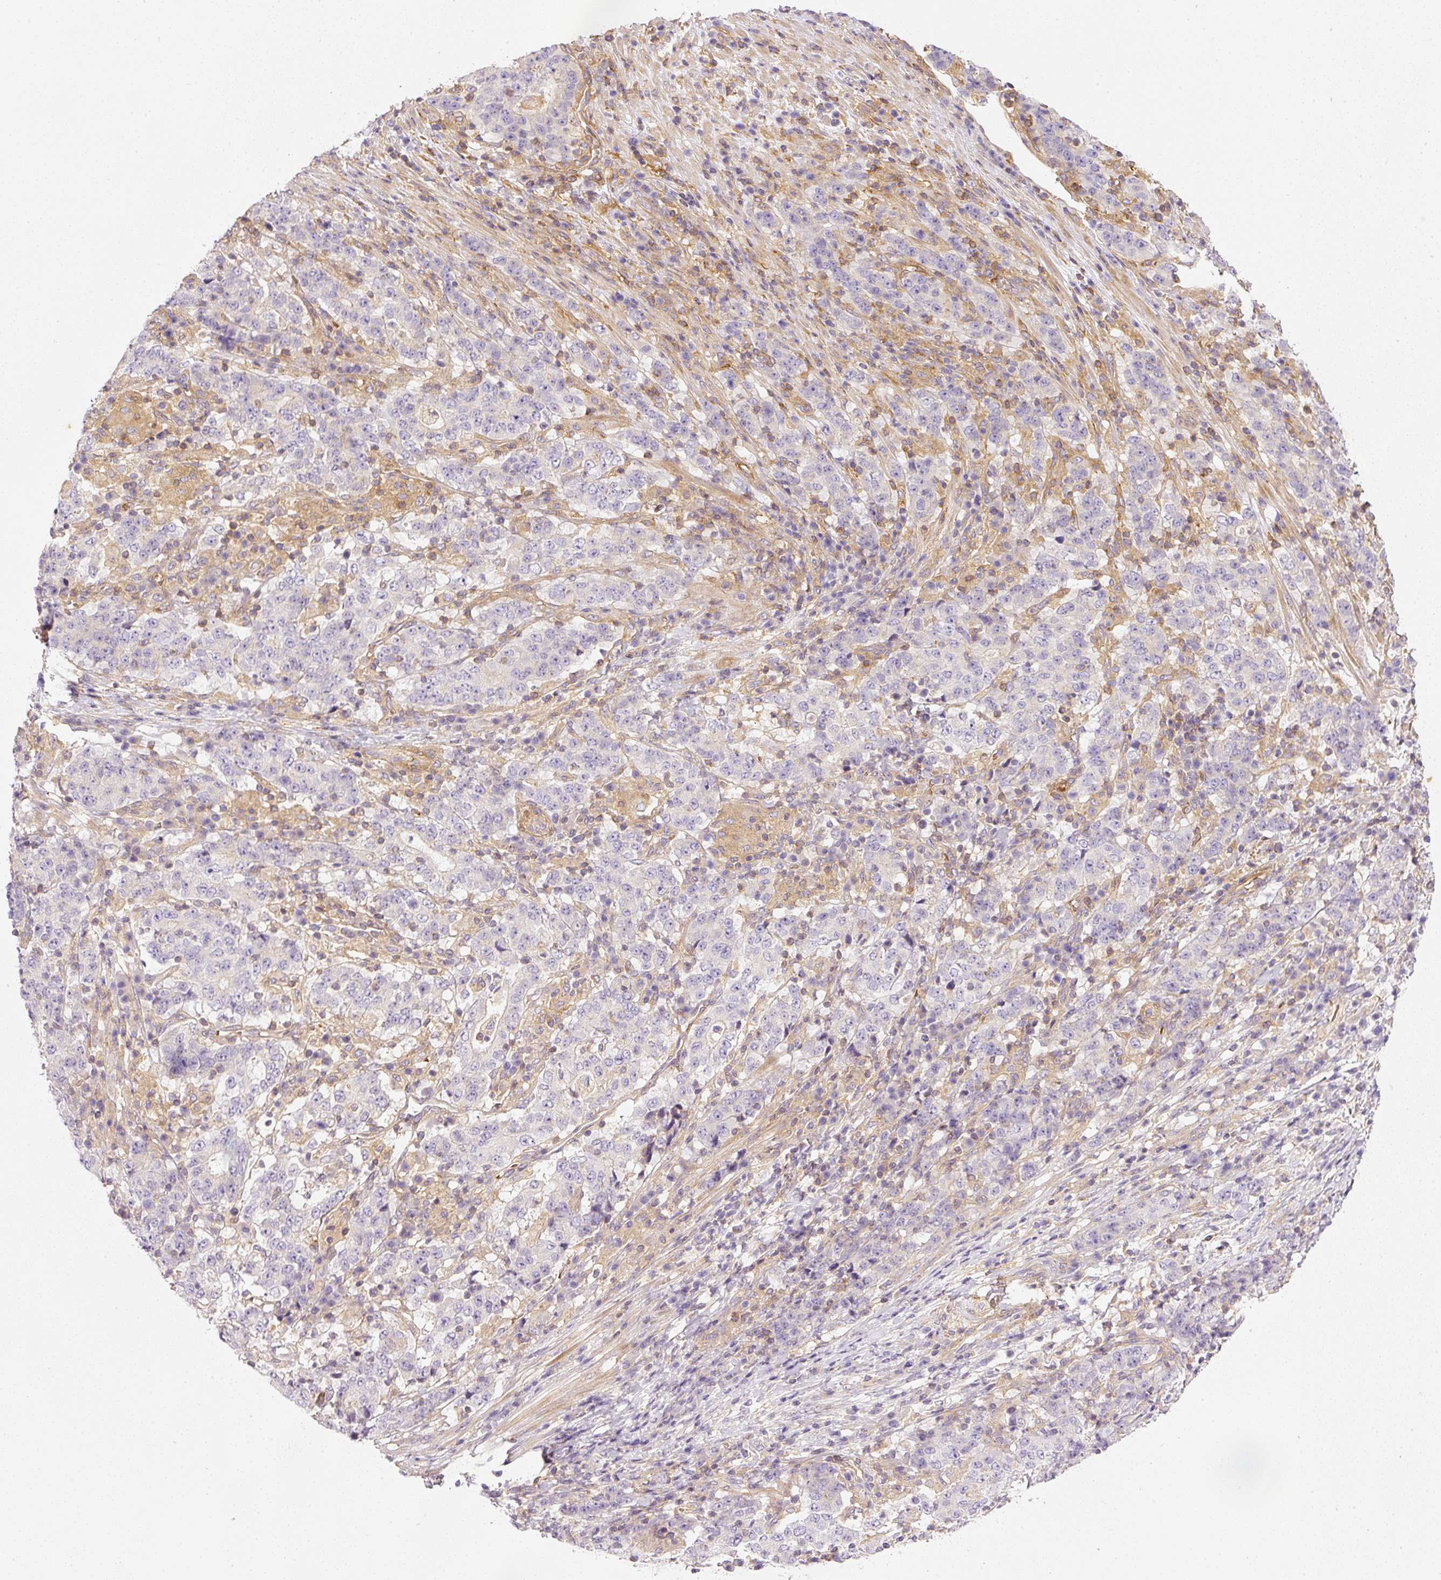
{"staining": {"intensity": "negative", "quantity": "none", "location": "none"}, "tissue": "stomach cancer", "cell_type": "Tumor cells", "image_type": "cancer", "snomed": [{"axis": "morphology", "description": "Adenocarcinoma, NOS"}, {"axis": "topography", "description": "Stomach"}], "caption": "Tumor cells are negative for brown protein staining in stomach cancer (adenocarcinoma). (DAB (3,3'-diaminobenzidine) immunohistochemistry (IHC) with hematoxylin counter stain).", "gene": "TBC1D2B", "patient": {"sex": "male", "age": 59}}